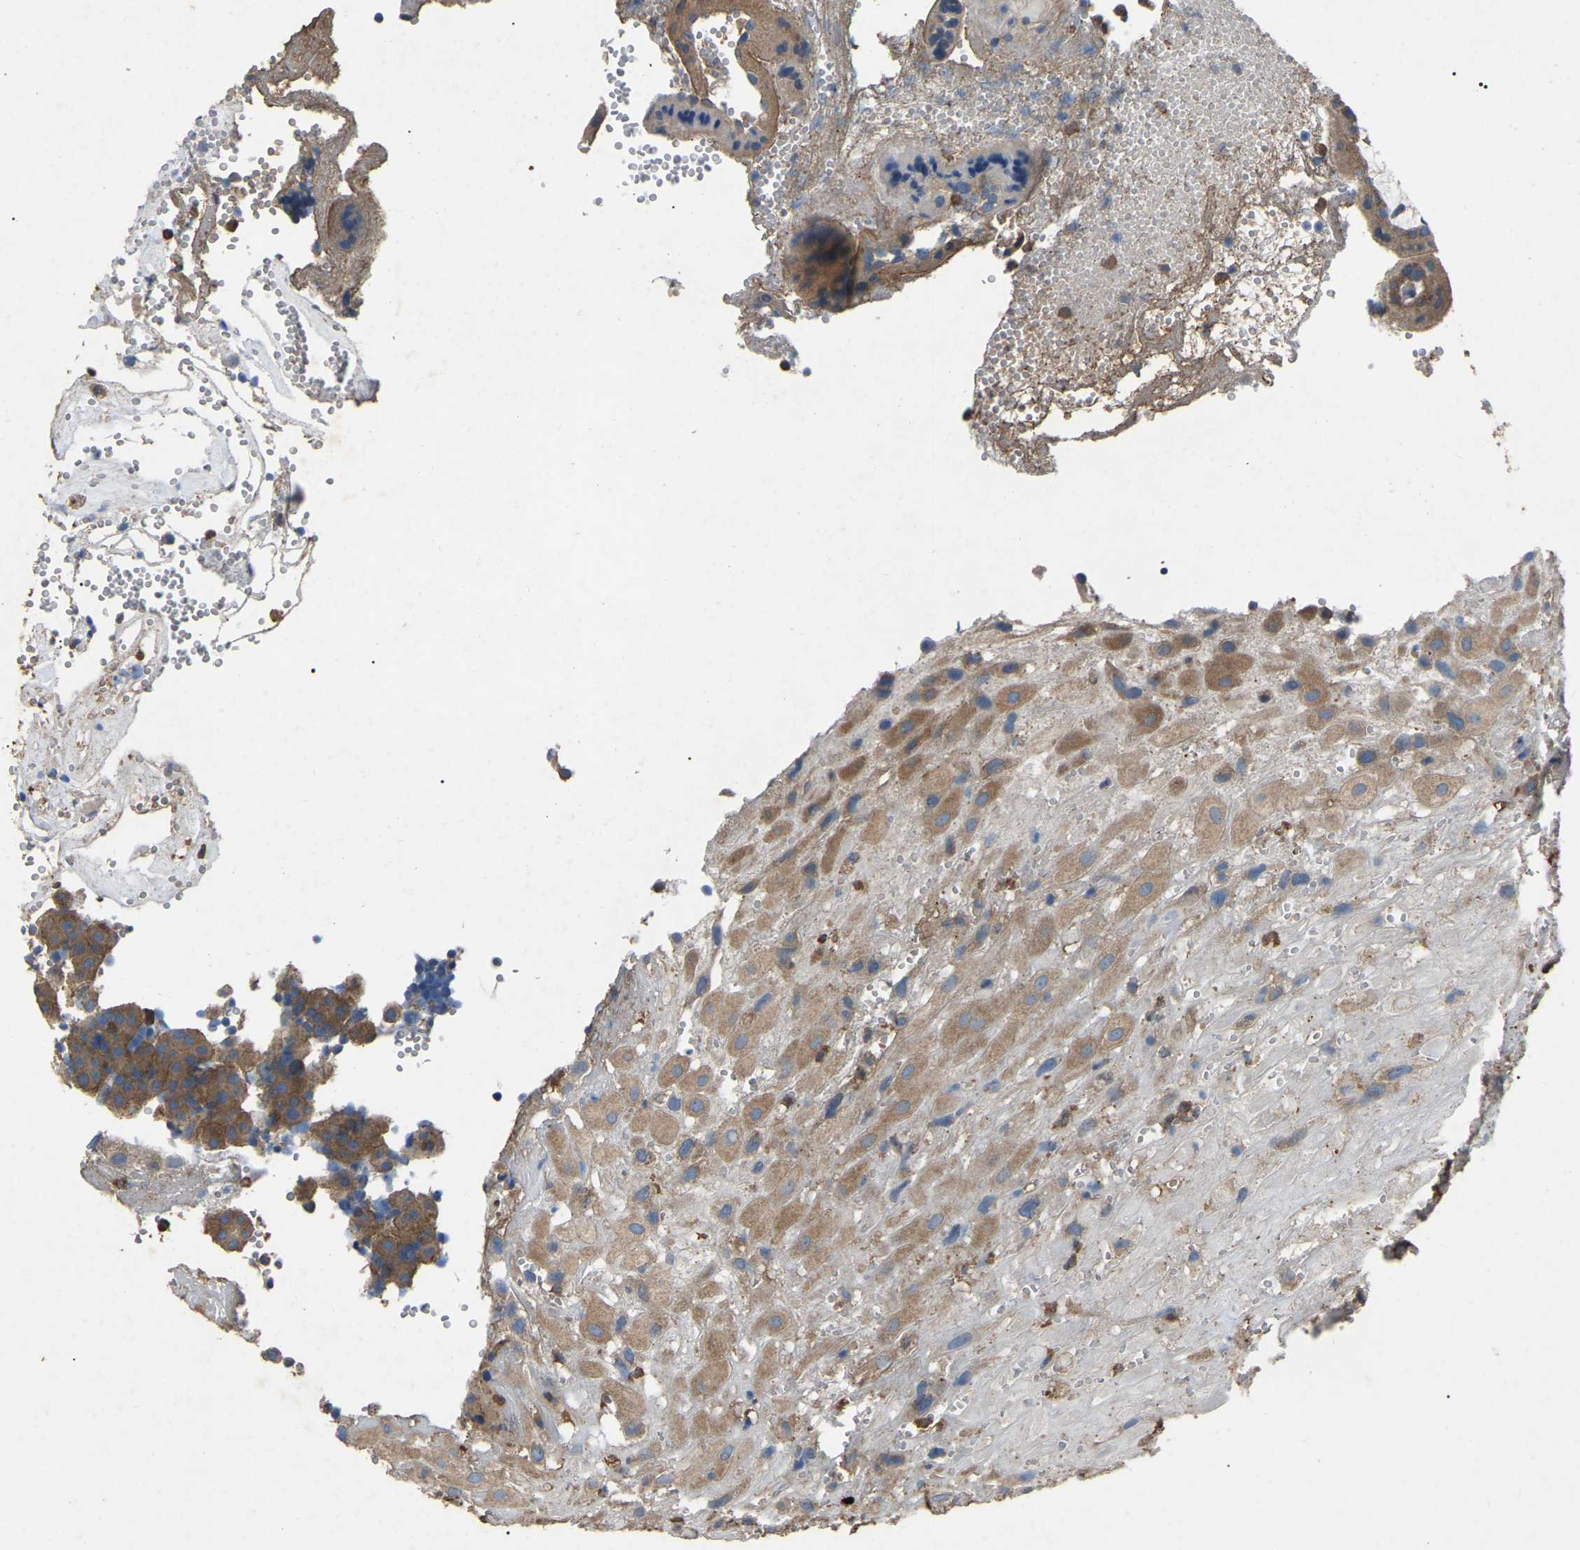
{"staining": {"intensity": "moderate", "quantity": ">75%", "location": "cytoplasmic/membranous"}, "tissue": "placenta", "cell_type": "Decidual cells", "image_type": "normal", "snomed": [{"axis": "morphology", "description": "Normal tissue, NOS"}, {"axis": "topography", "description": "Placenta"}], "caption": "A high-resolution histopathology image shows immunohistochemistry staining of normal placenta, which exhibits moderate cytoplasmic/membranous expression in approximately >75% of decidual cells.", "gene": "AIMP1", "patient": {"sex": "female", "age": 18}}